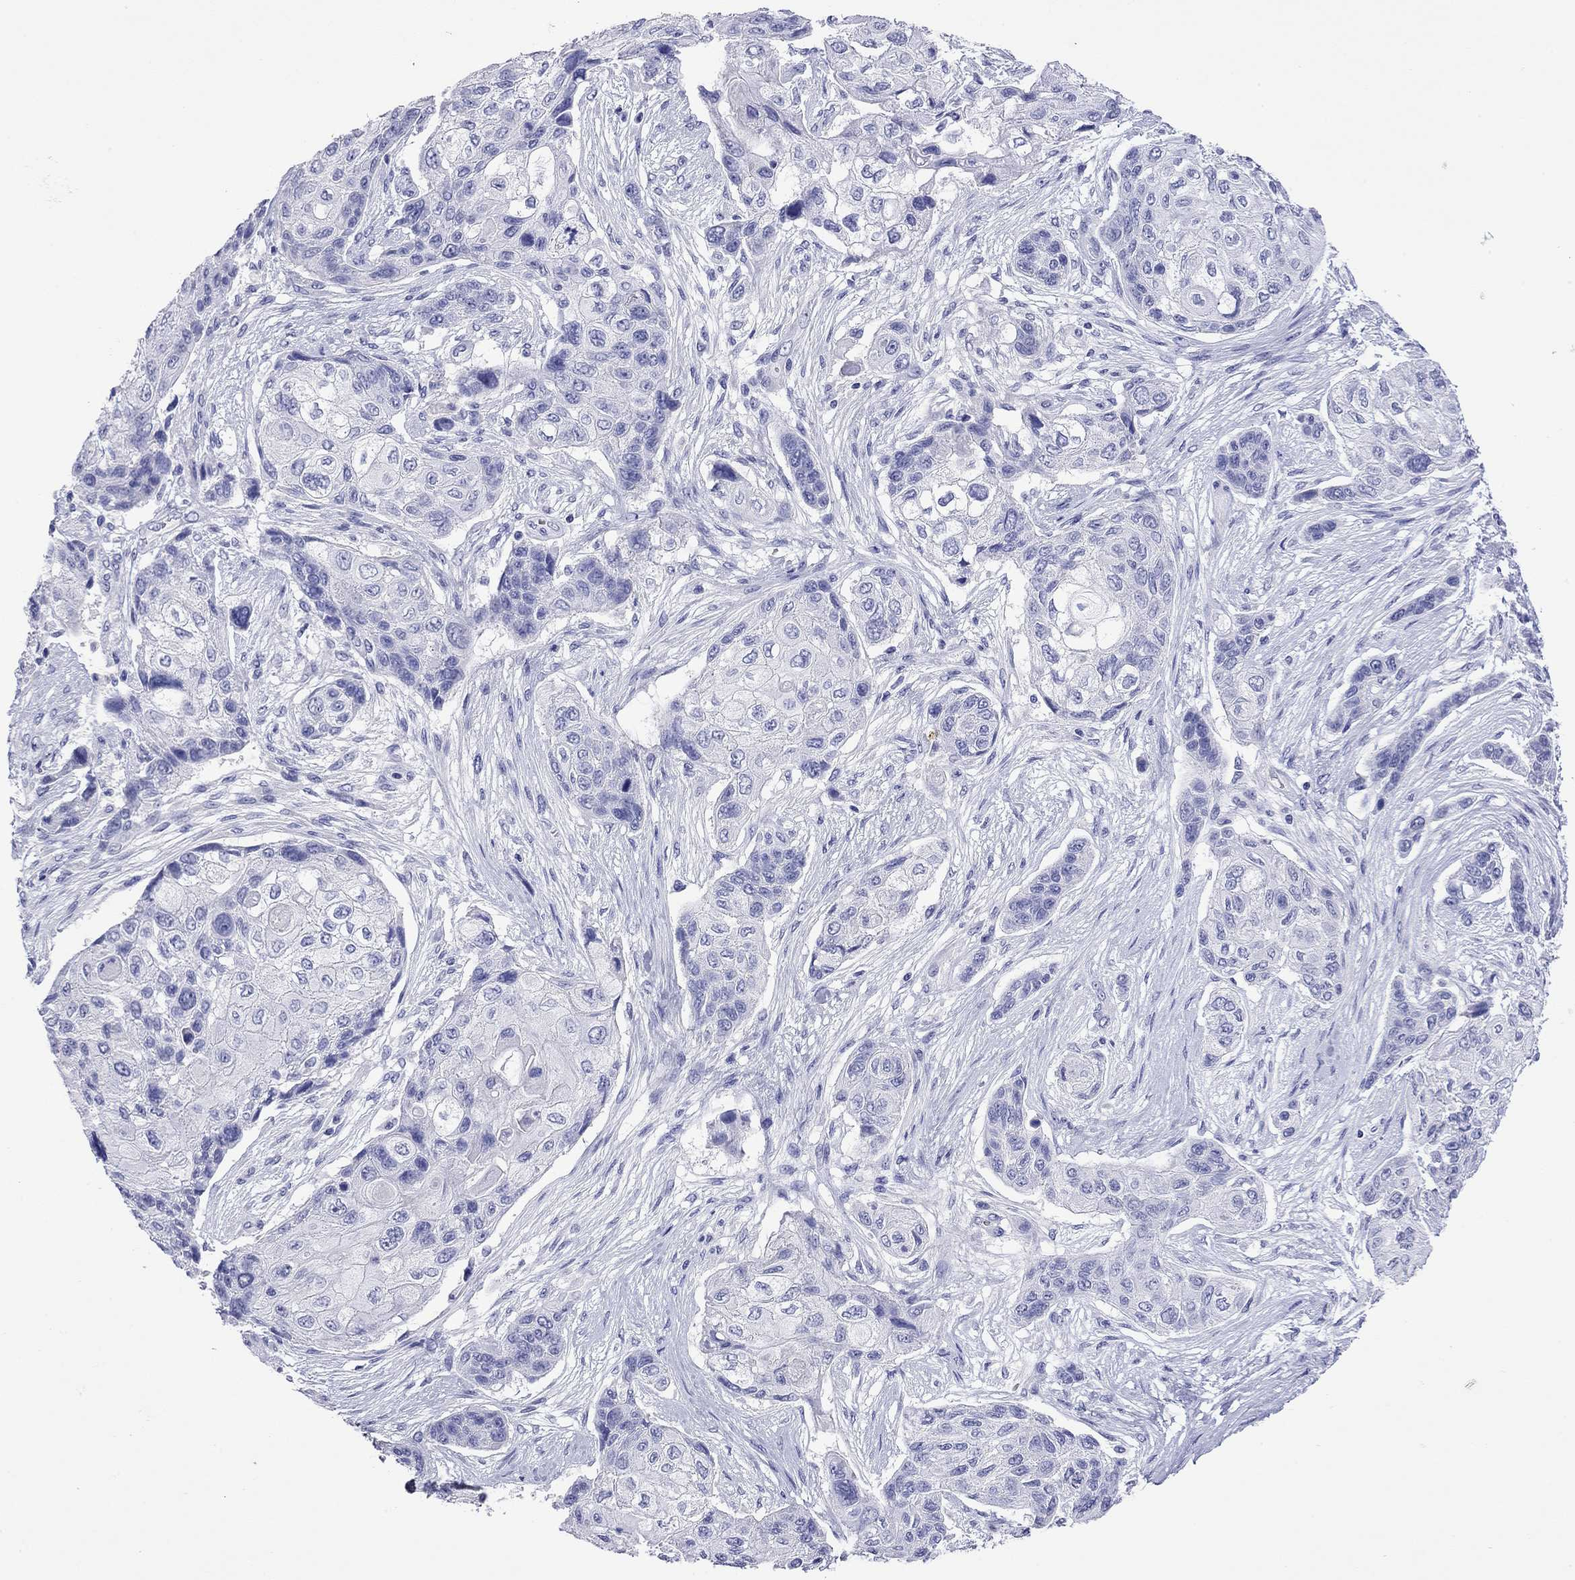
{"staining": {"intensity": "negative", "quantity": "none", "location": "none"}, "tissue": "lung cancer", "cell_type": "Tumor cells", "image_type": "cancer", "snomed": [{"axis": "morphology", "description": "Squamous cell carcinoma, NOS"}, {"axis": "topography", "description": "Lung"}], "caption": "Human lung squamous cell carcinoma stained for a protein using immunohistochemistry shows no positivity in tumor cells.", "gene": "KIAA2012", "patient": {"sex": "male", "age": 69}}